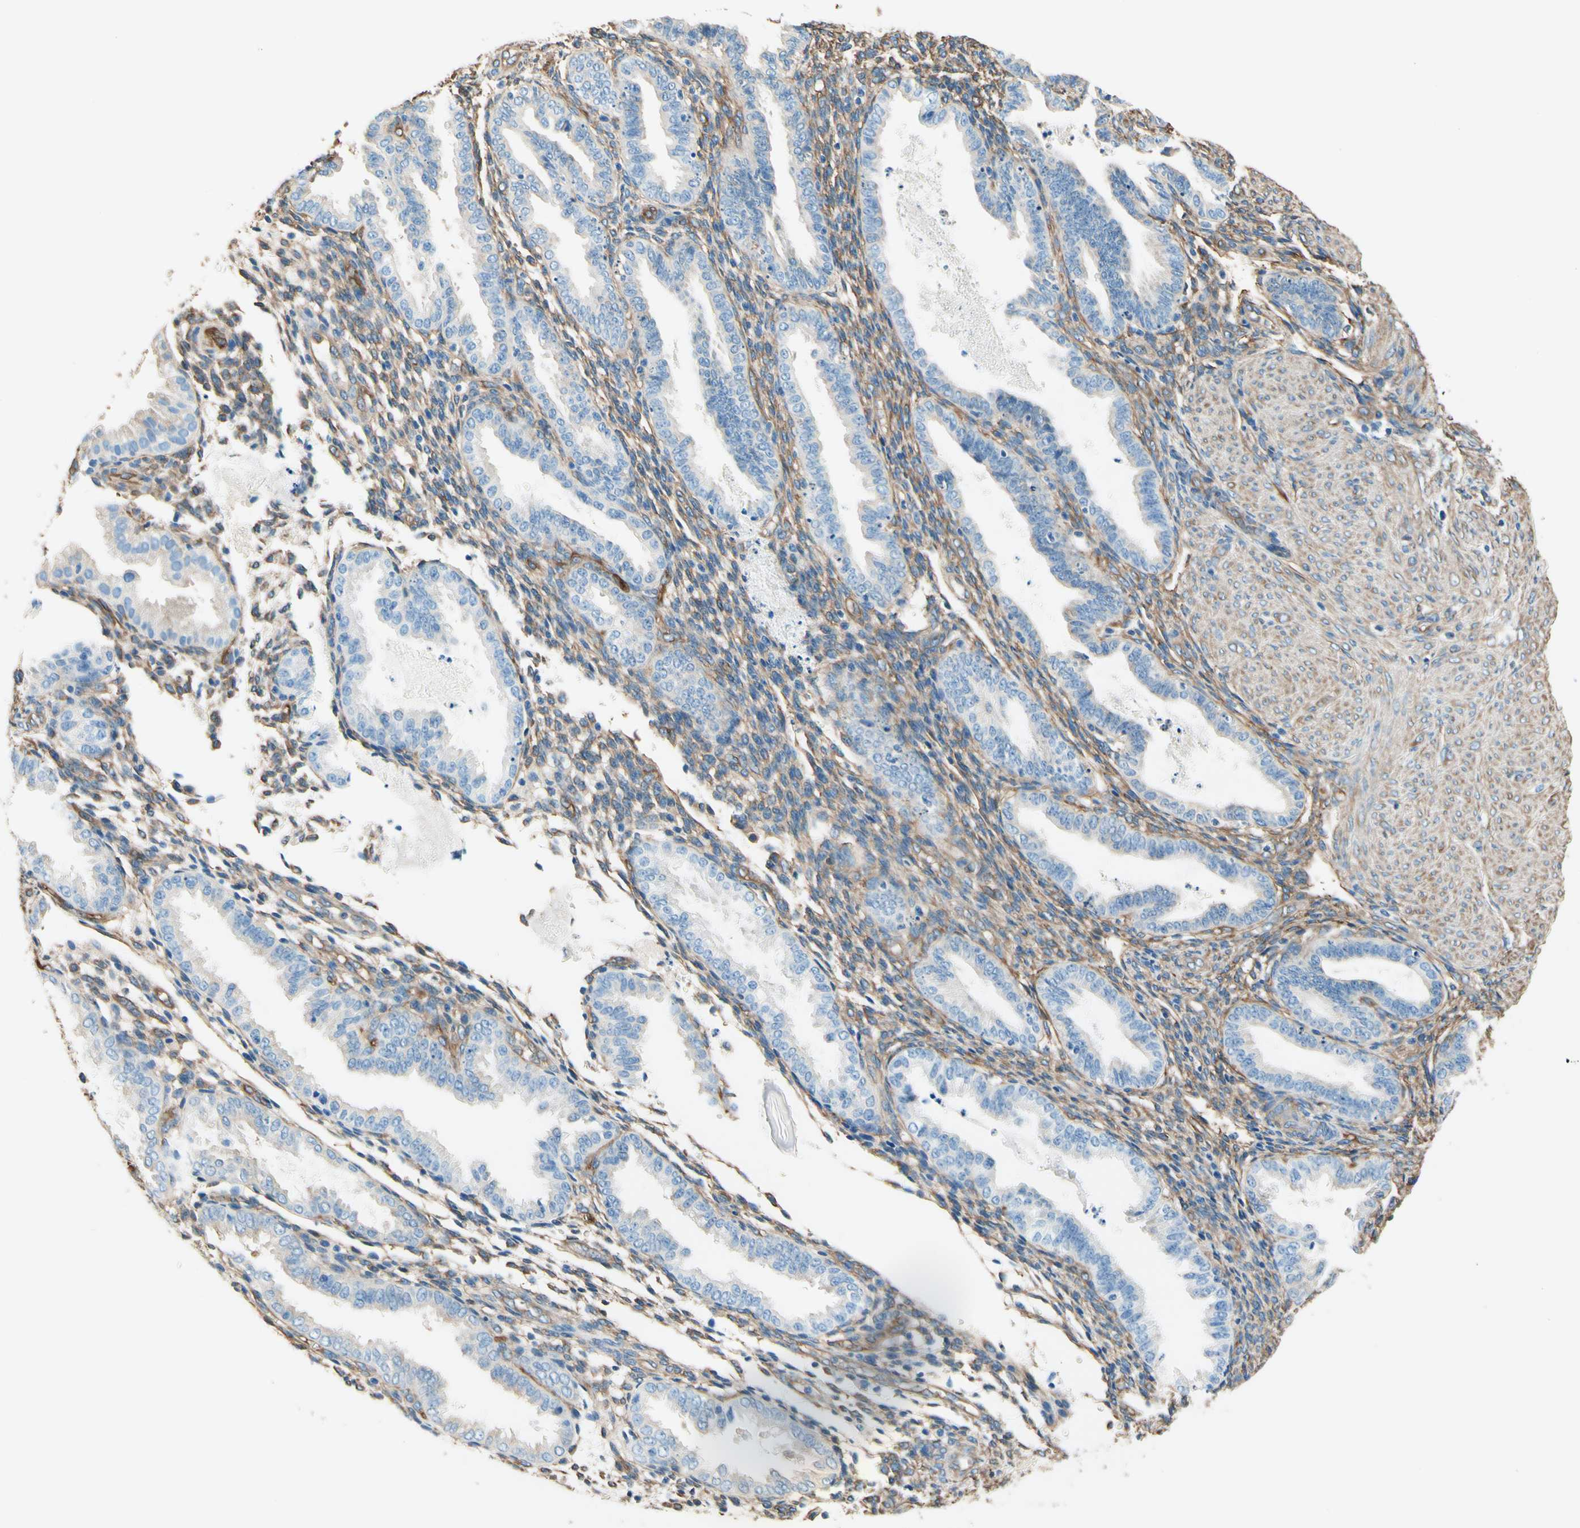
{"staining": {"intensity": "weak", "quantity": ">75%", "location": "cytoplasmic/membranous"}, "tissue": "endometrium", "cell_type": "Cells in endometrial stroma", "image_type": "normal", "snomed": [{"axis": "morphology", "description": "Normal tissue, NOS"}, {"axis": "topography", "description": "Endometrium"}], "caption": "DAB (3,3'-diaminobenzidine) immunohistochemical staining of benign endometrium exhibits weak cytoplasmic/membranous protein staining in about >75% of cells in endometrial stroma. (DAB IHC, brown staining for protein, blue staining for nuclei).", "gene": "DPYSL3", "patient": {"sex": "female", "age": 33}}